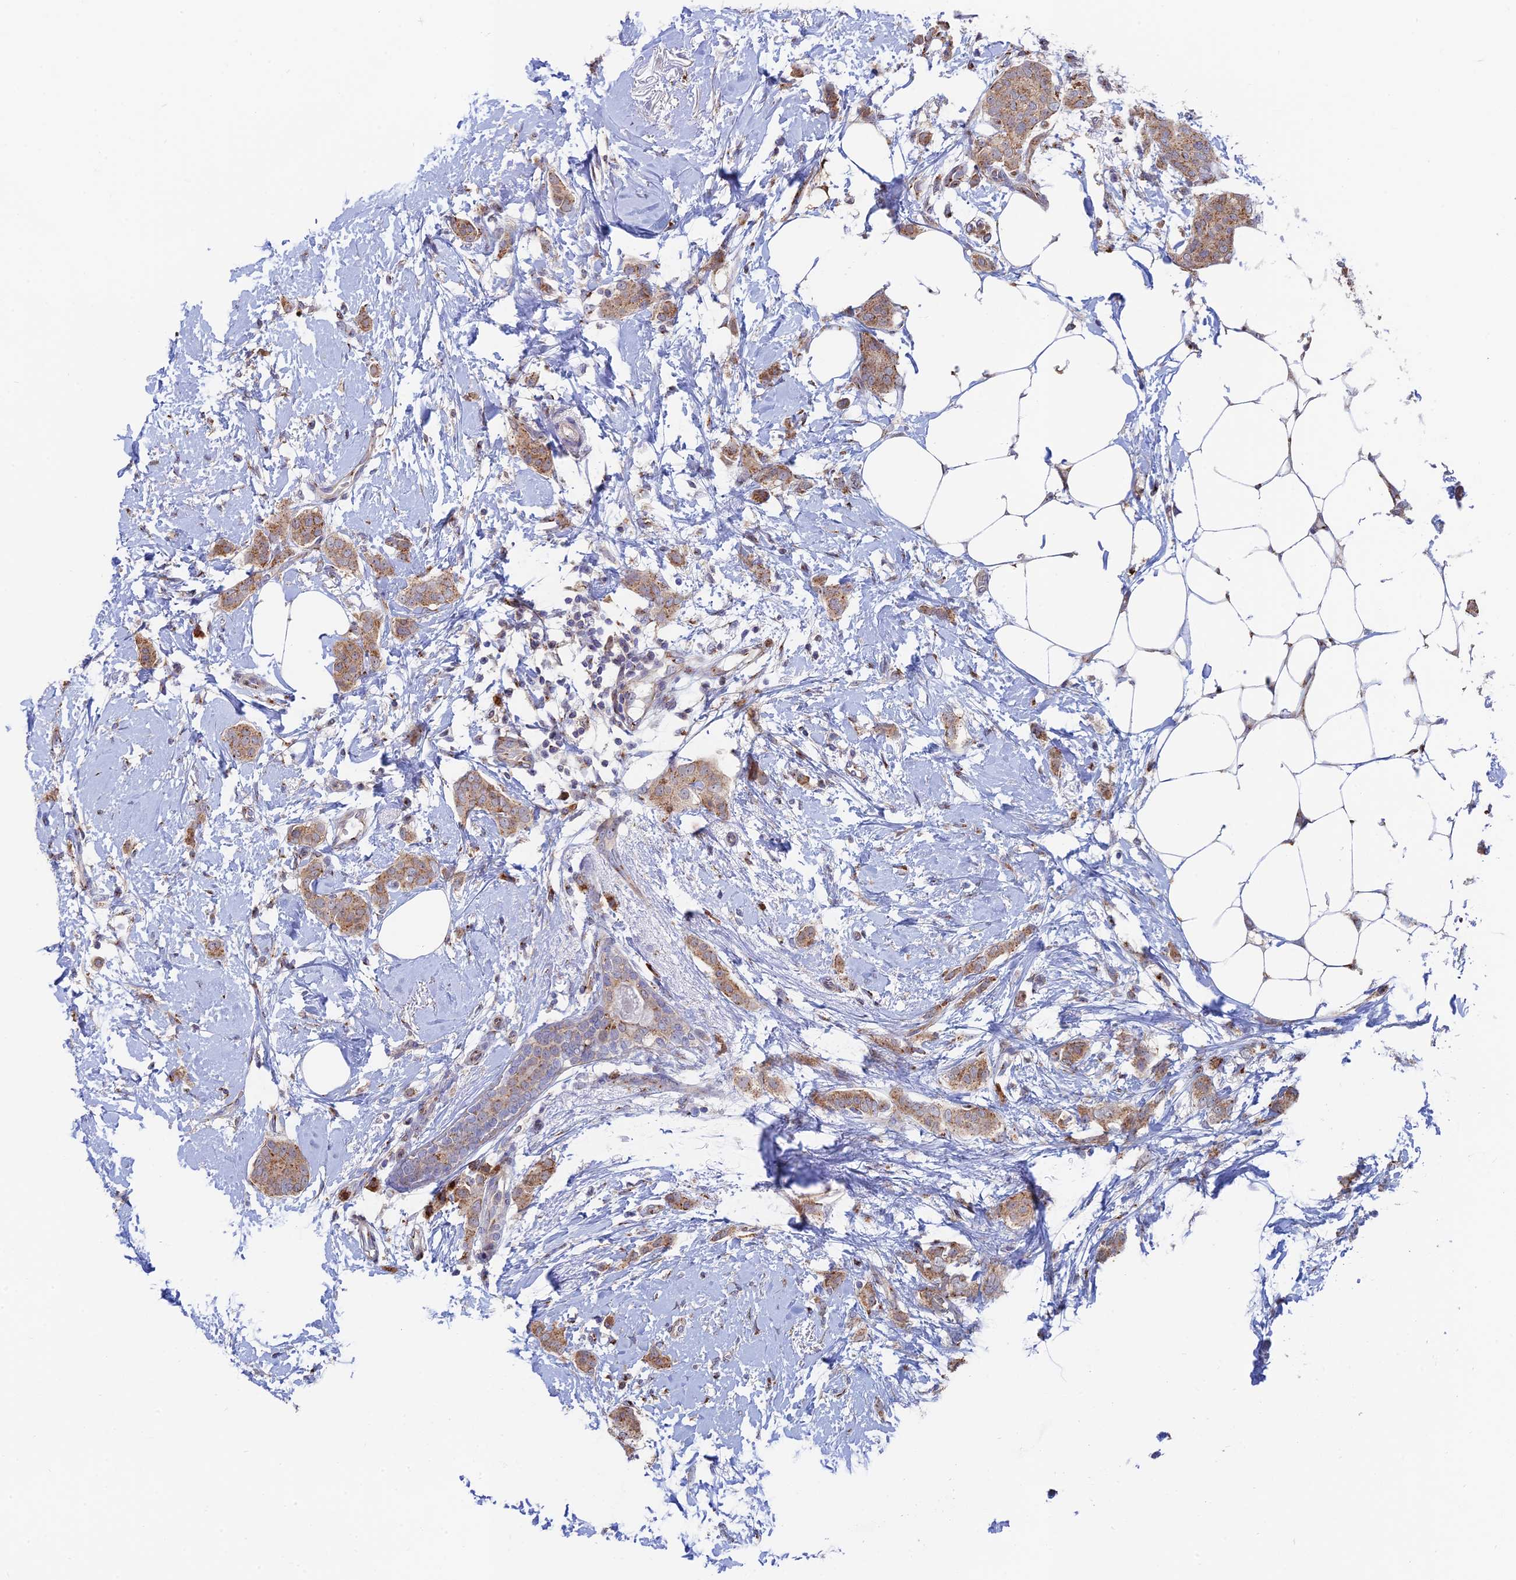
{"staining": {"intensity": "moderate", "quantity": ">75%", "location": "cytoplasmic/membranous"}, "tissue": "breast cancer", "cell_type": "Tumor cells", "image_type": "cancer", "snomed": [{"axis": "morphology", "description": "Duct carcinoma"}, {"axis": "topography", "description": "Breast"}], "caption": "Immunohistochemistry staining of breast infiltrating ductal carcinoma, which shows medium levels of moderate cytoplasmic/membranous staining in approximately >75% of tumor cells indicating moderate cytoplasmic/membranous protein expression. The staining was performed using DAB (brown) for protein detection and nuclei were counterstained in hematoxylin (blue).", "gene": "HS2ST1", "patient": {"sex": "female", "age": 72}}